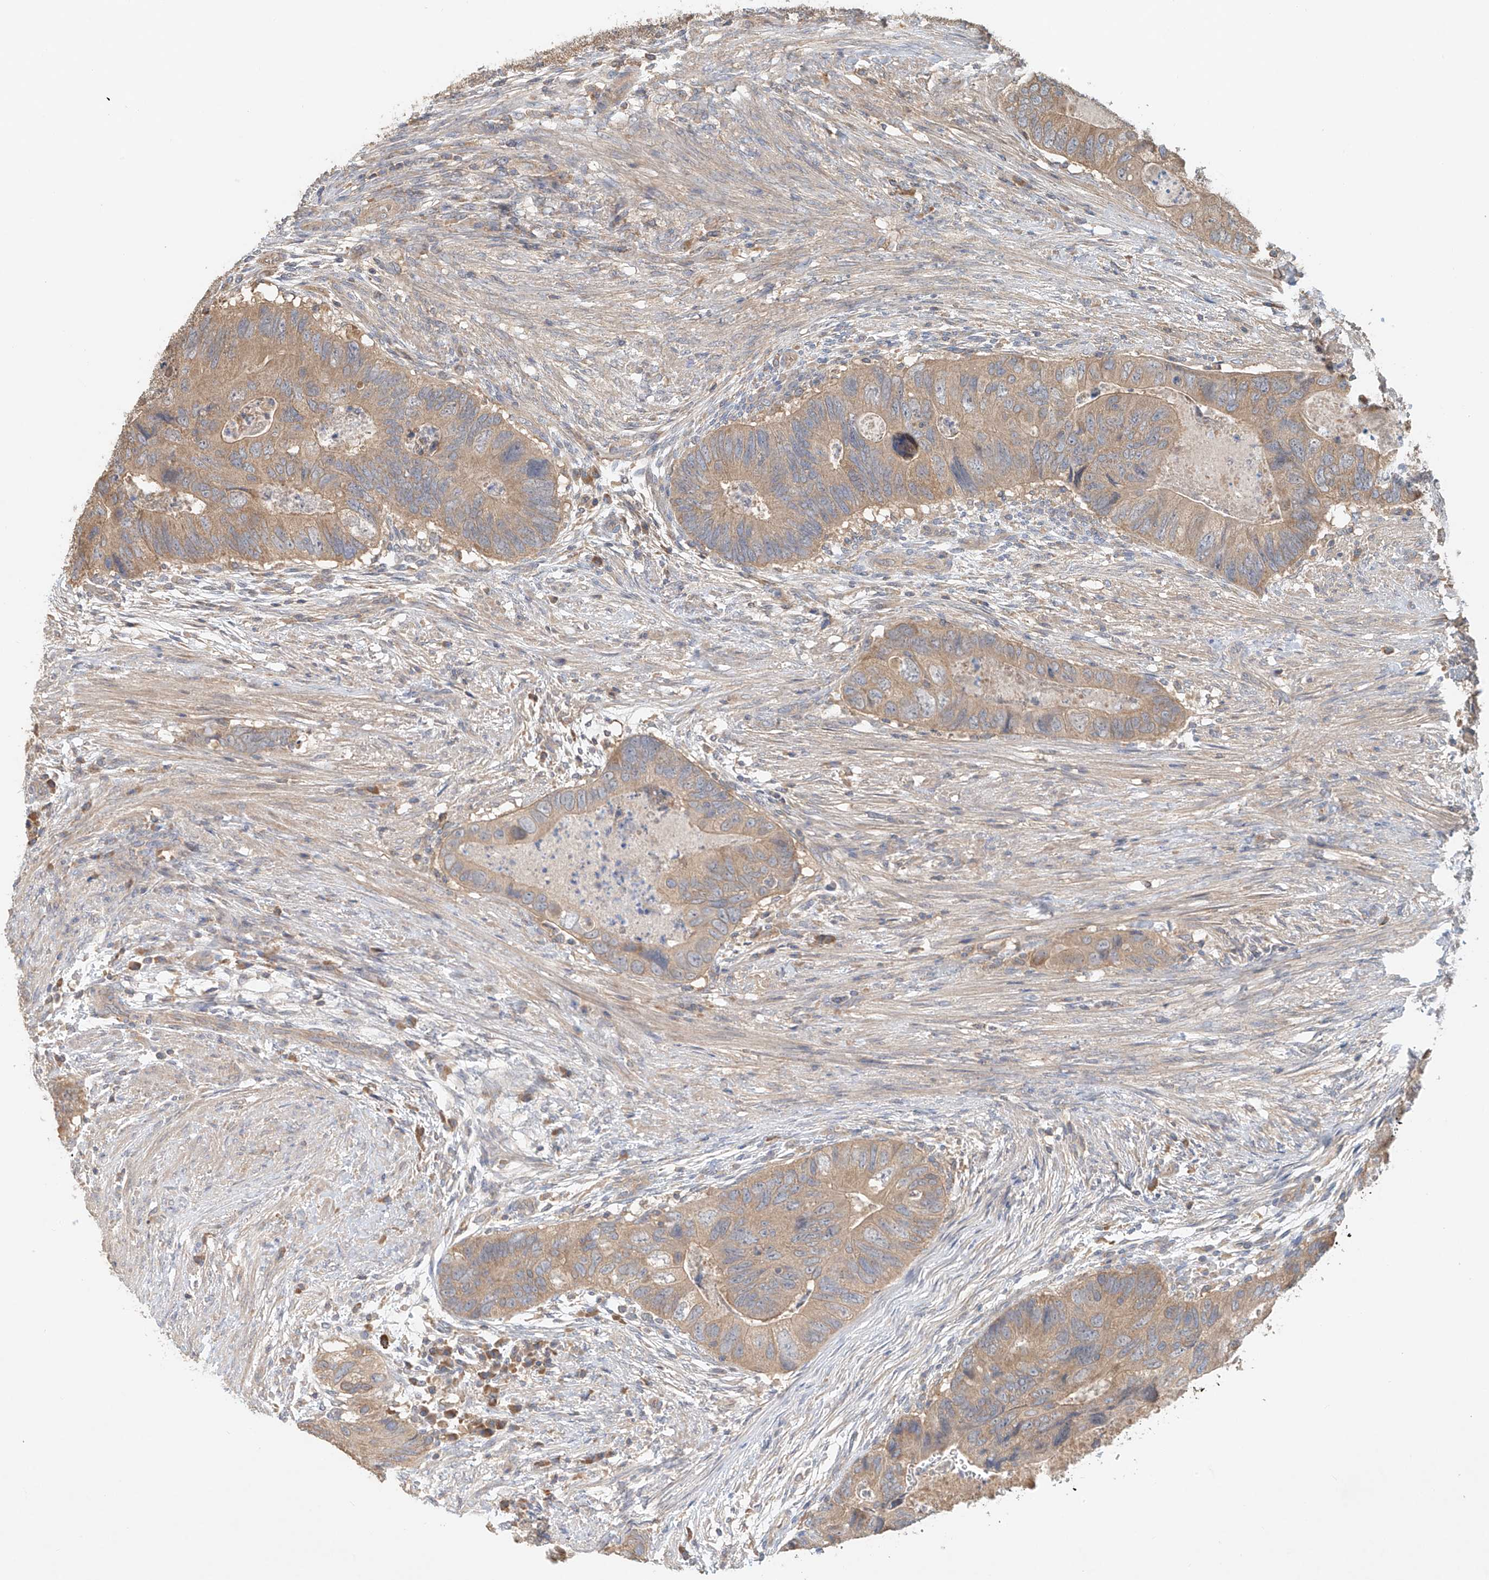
{"staining": {"intensity": "weak", "quantity": ">75%", "location": "cytoplasmic/membranous"}, "tissue": "colorectal cancer", "cell_type": "Tumor cells", "image_type": "cancer", "snomed": [{"axis": "morphology", "description": "Adenocarcinoma, NOS"}, {"axis": "topography", "description": "Rectum"}], "caption": "IHC photomicrograph of human adenocarcinoma (colorectal) stained for a protein (brown), which displays low levels of weak cytoplasmic/membranous expression in approximately >75% of tumor cells.", "gene": "GNB1L", "patient": {"sex": "male", "age": 63}}